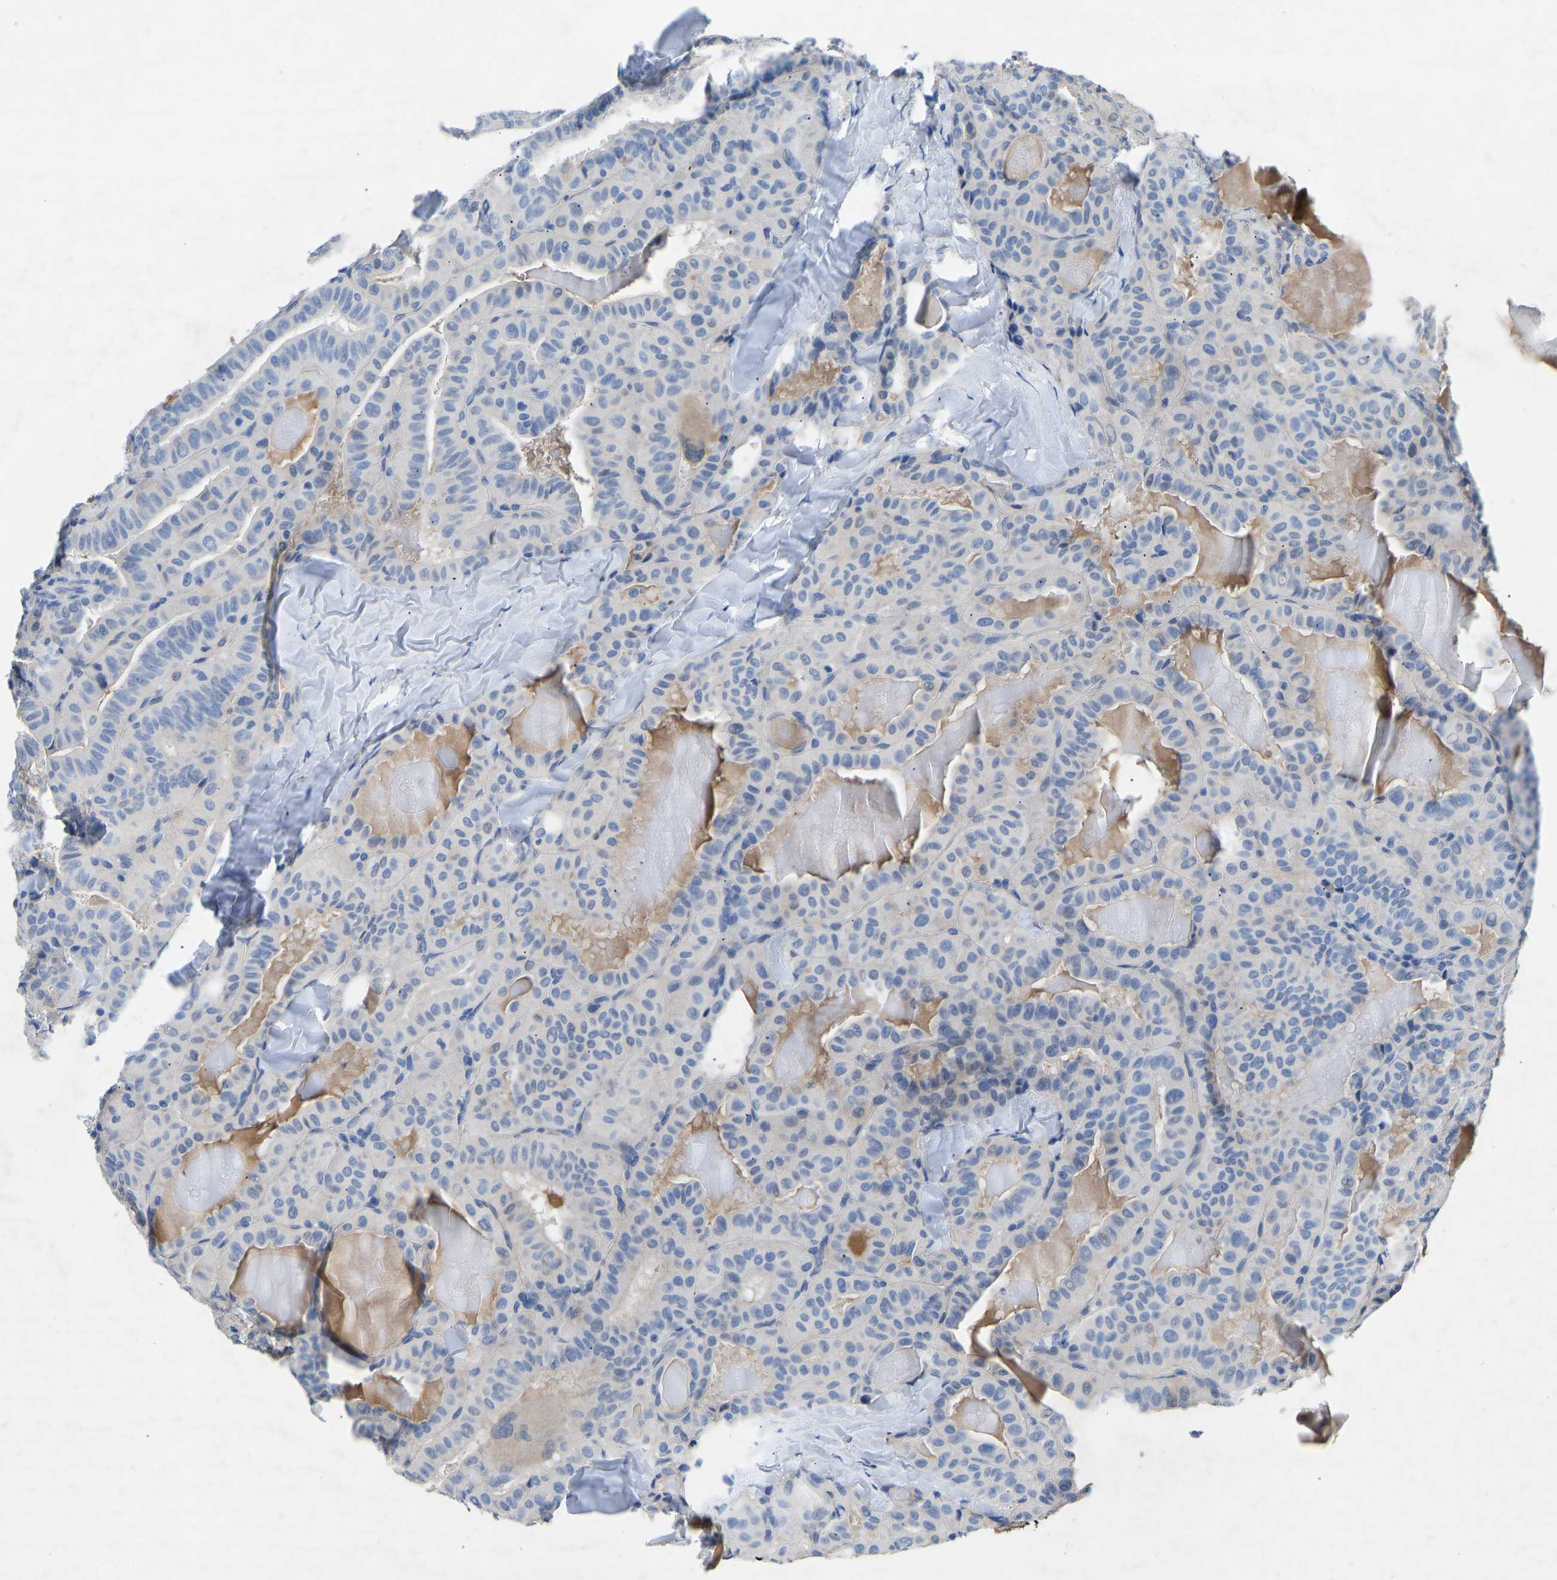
{"staining": {"intensity": "negative", "quantity": "none", "location": "none"}, "tissue": "thyroid cancer", "cell_type": "Tumor cells", "image_type": "cancer", "snomed": [{"axis": "morphology", "description": "Papillary adenocarcinoma, NOS"}, {"axis": "topography", "description": "Thyroid gland"}], "caption": "A high-resolution image shows IHC staining of thyroid papillary adenocarcinoma, which displays no significant positivity in tumor cells.", "gene": "RBP1", "patient": {"sex": "male", "age": 77}}